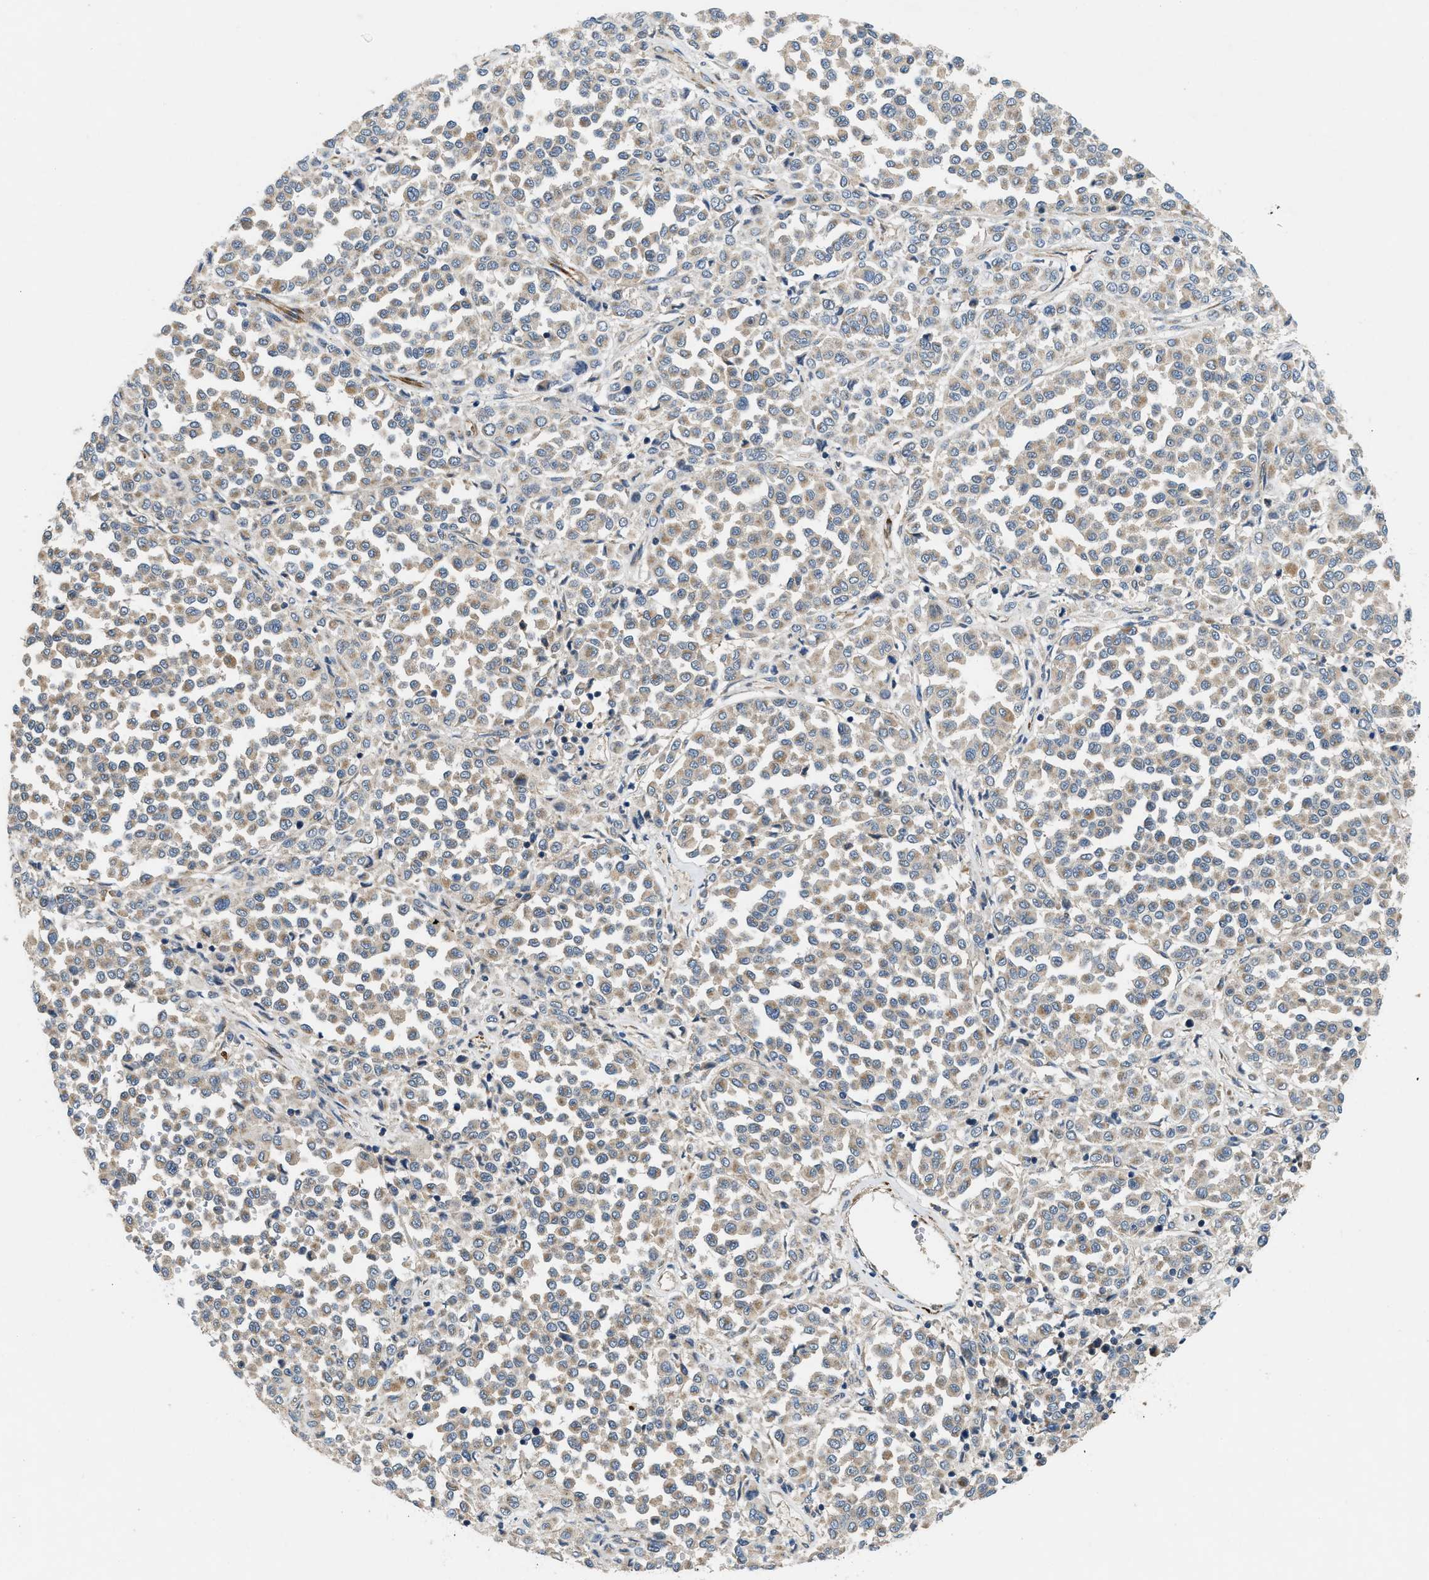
{"staining": {"intensity": "weak", "quantity": "25%-75%", "location": "cytoplasmic/membranous"}, "tissue": "melanoma", "cell_type": "Tumor cells", "image_type": "cancer", "snomed": [{"axis": "morphology", "description": "Malignant melanoma, Metastatic site"}, {"axis": "topography", "description": "Pancreas"}], "caption": "Human melanoma stained with a protein marker shows weak staining in tumor cells.", "gene": "ZNF599", "patient": {"sex": "female", "age": 30}}